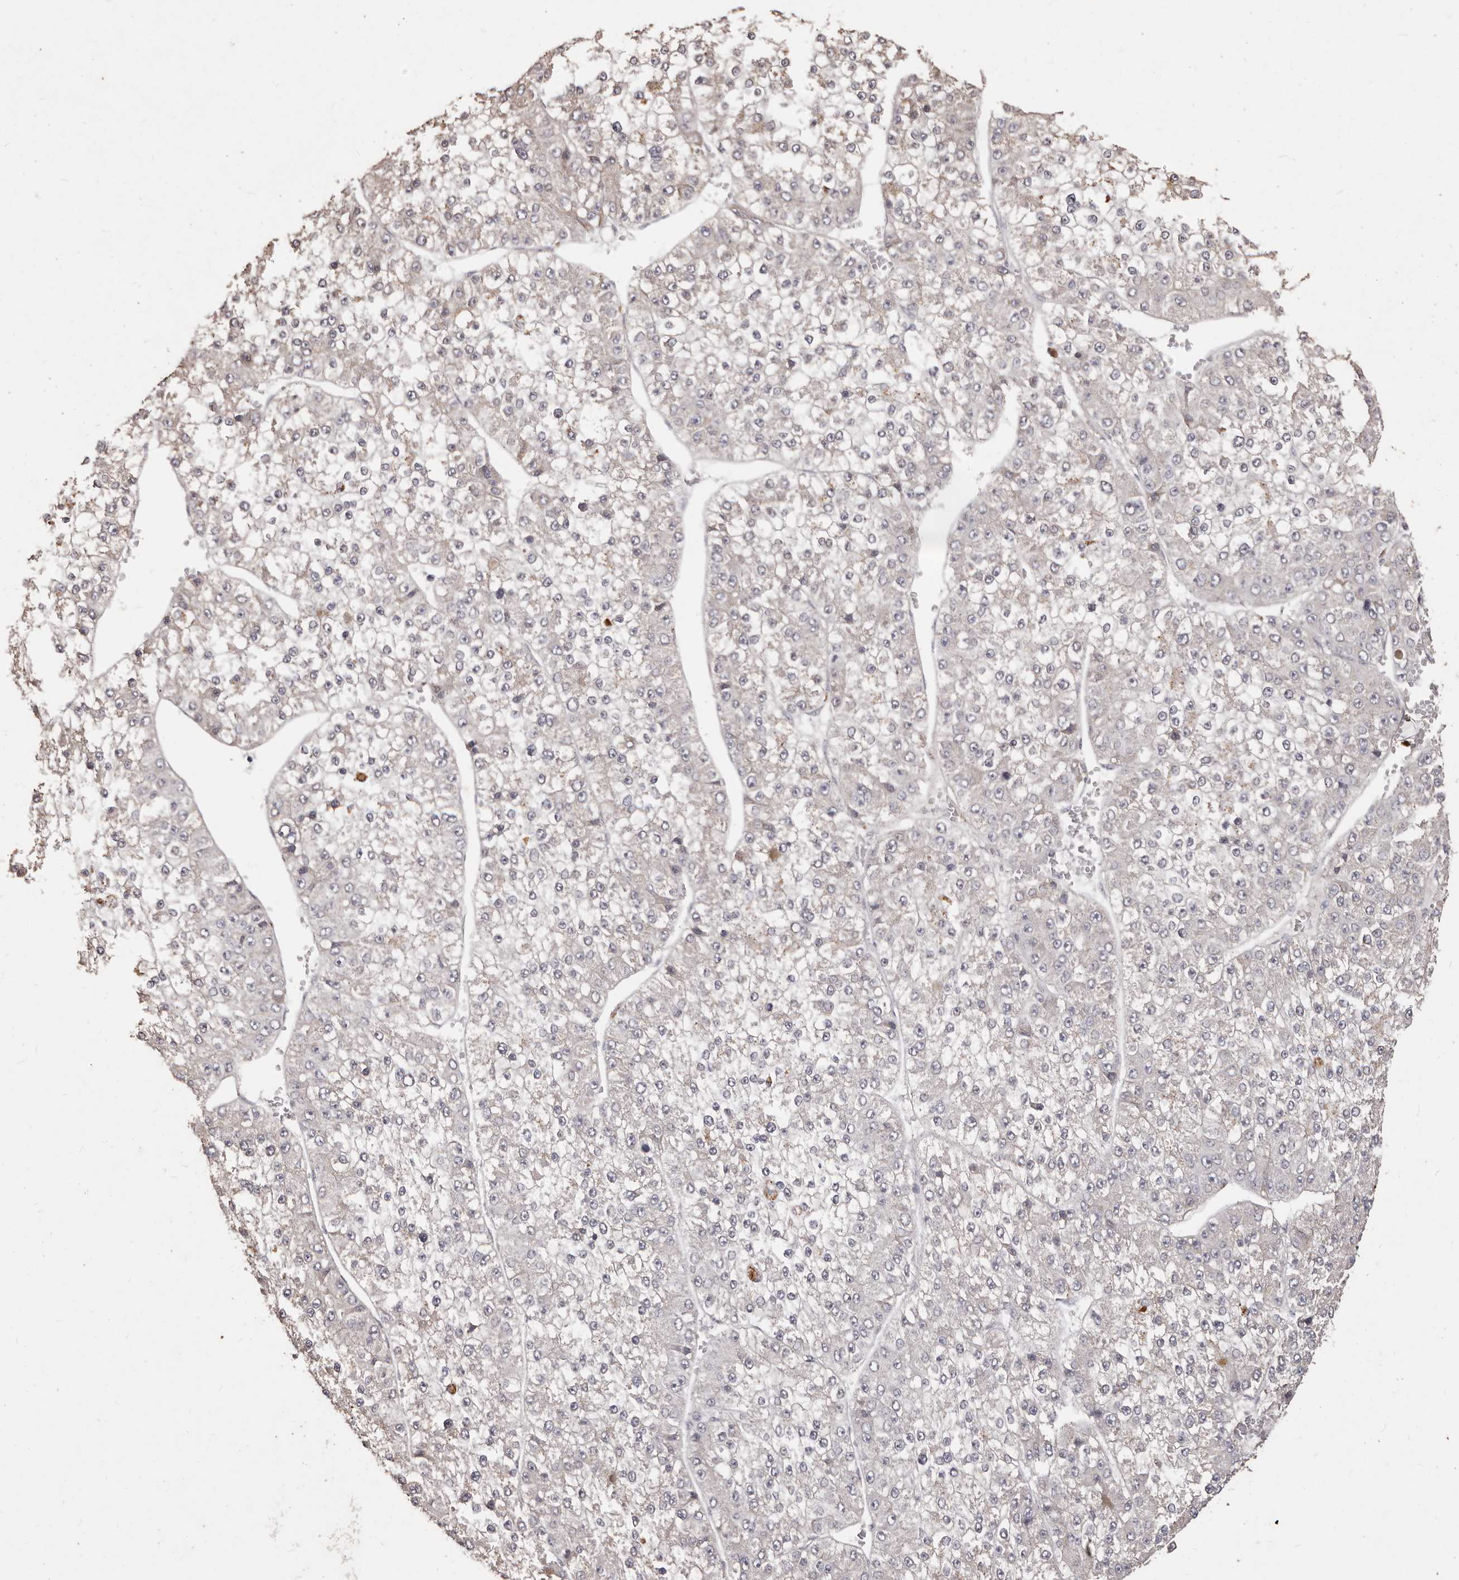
{"staining": {"intensity": "weak", "quantity": "25%-75%", "location": "cytoplasmic/membranous"}, "tissue": "liver cancer", "cell_type": "Tumor cells", "image_type": "cancer", "snomed": [{"axis": "morphology", "description": "Carcinoma, Hepatocellular, NOS"}, {"axis": "topography", "description": "Liver"}], "caption": "Immunohistochemistry (IHC) (DAB (3,3'-diaminobenzidine)) staining of liver hepatocellular carcinoma shows weak cytoplasmic/membranous protein staining in approximately 25%-75% of tumor cells. The protein is shown in brown color, while the nuclei are stained blue.", "gene": "PRSS27", "patient": {"sex": "female", "age": 73}}